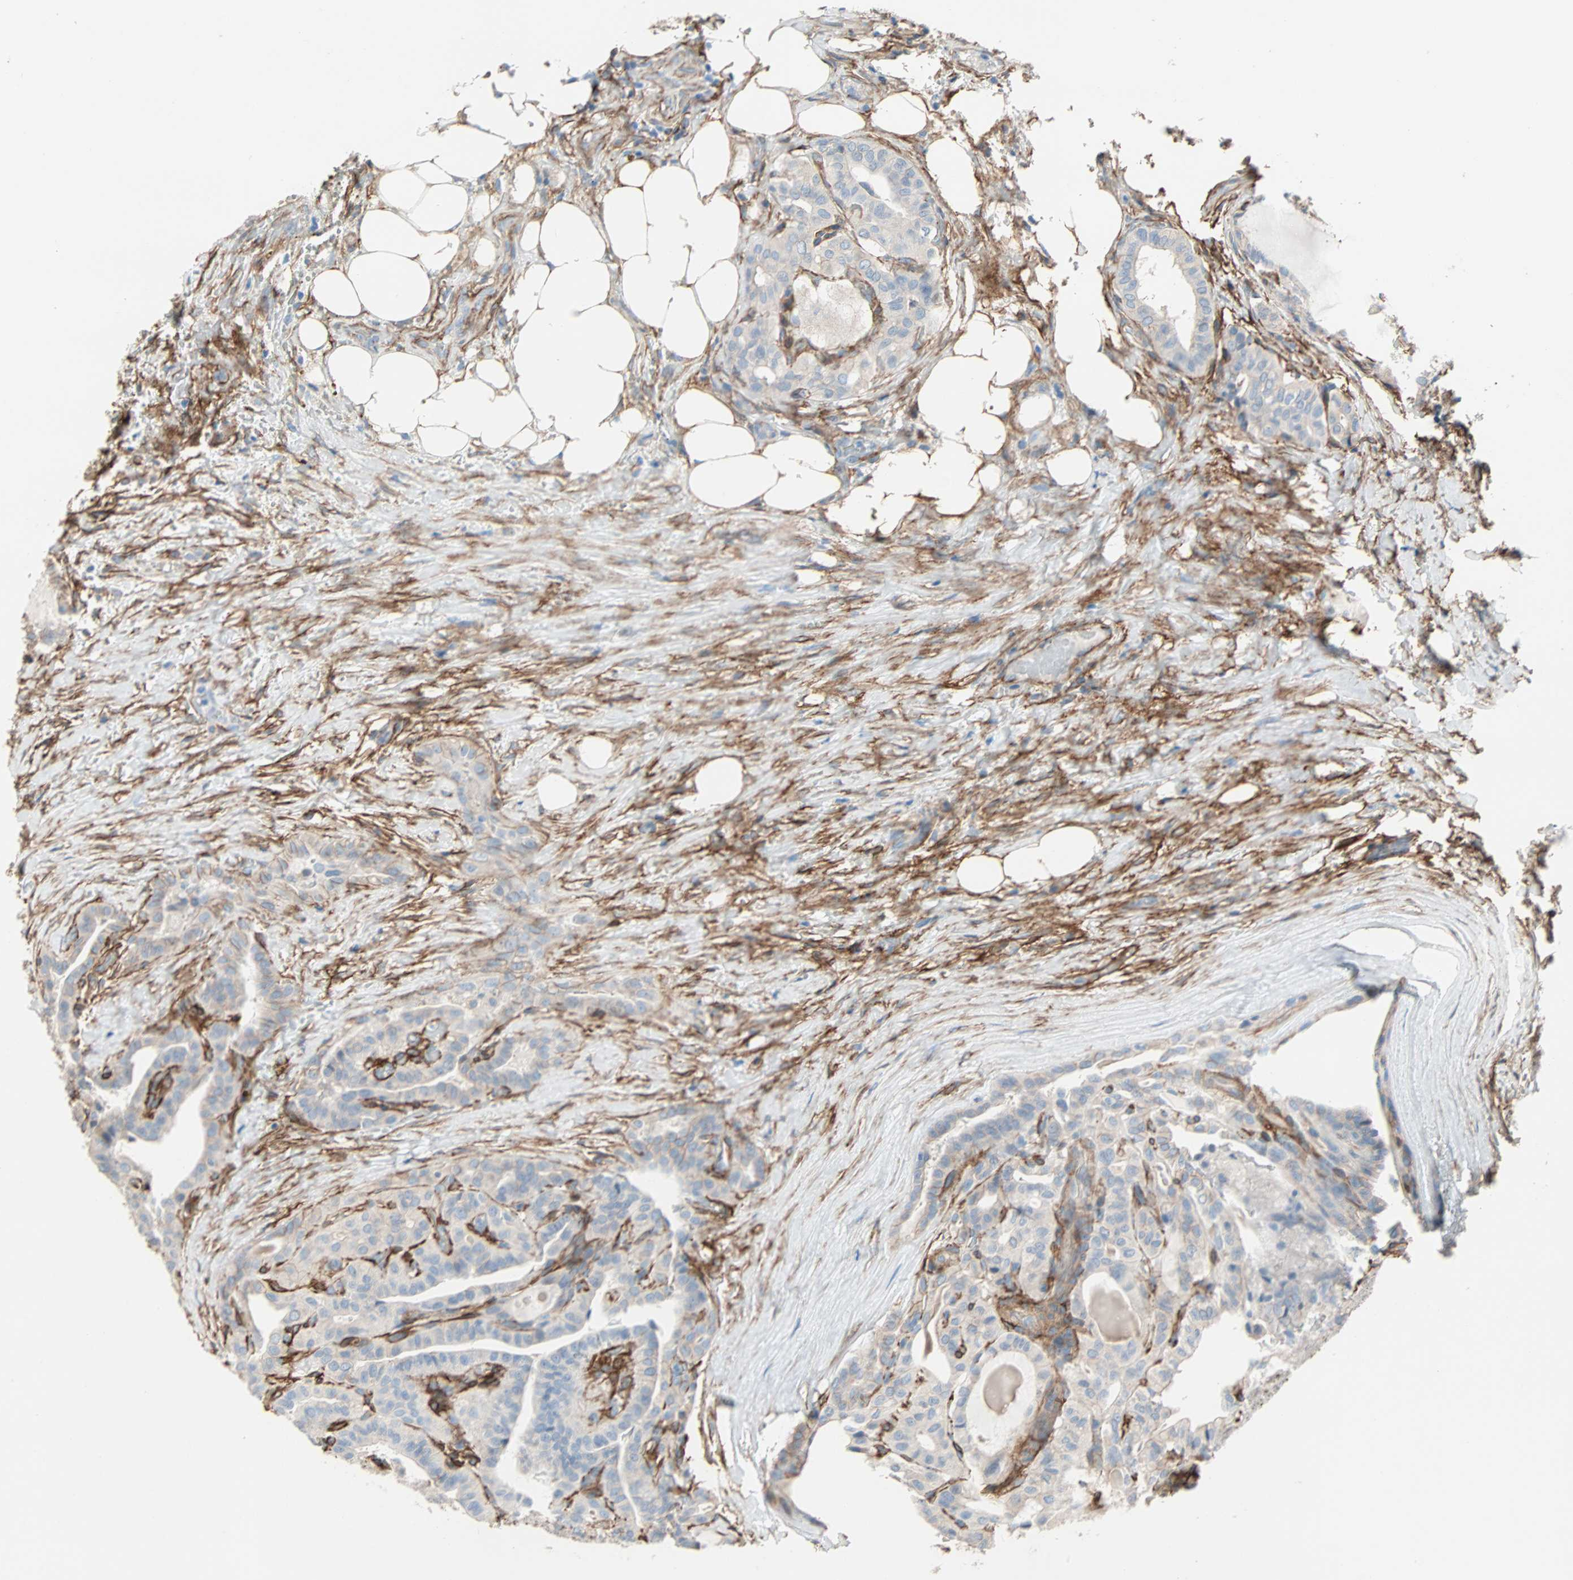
{"staining": {"intensity": "weak", "quantity": "25%-75%", "location": "cytoplasmic/membranous"}, "tissue": "thyroid cancer", "cell_type": "Tumor cells", "image_type": "cancer", "snomed": [{"axis": "morphology", "description": "Papillary adenocarcinoma, NOS"}, {"axis": "topography", "description": "Thyroid gland"}], "caption": "Immunohistochemical staining of thyroid papillary adenocarcinoma reveals low levels of weak cytoplasmic/membranous expression in approximately 25%-75% of tumor cells. (DAB (3,3'-diaminobenzidine) IHC, brown staining for protein, blue staining for nuclei).", "gene": "EPB41L2", "patient": {"sex": "male", "age": 77}}